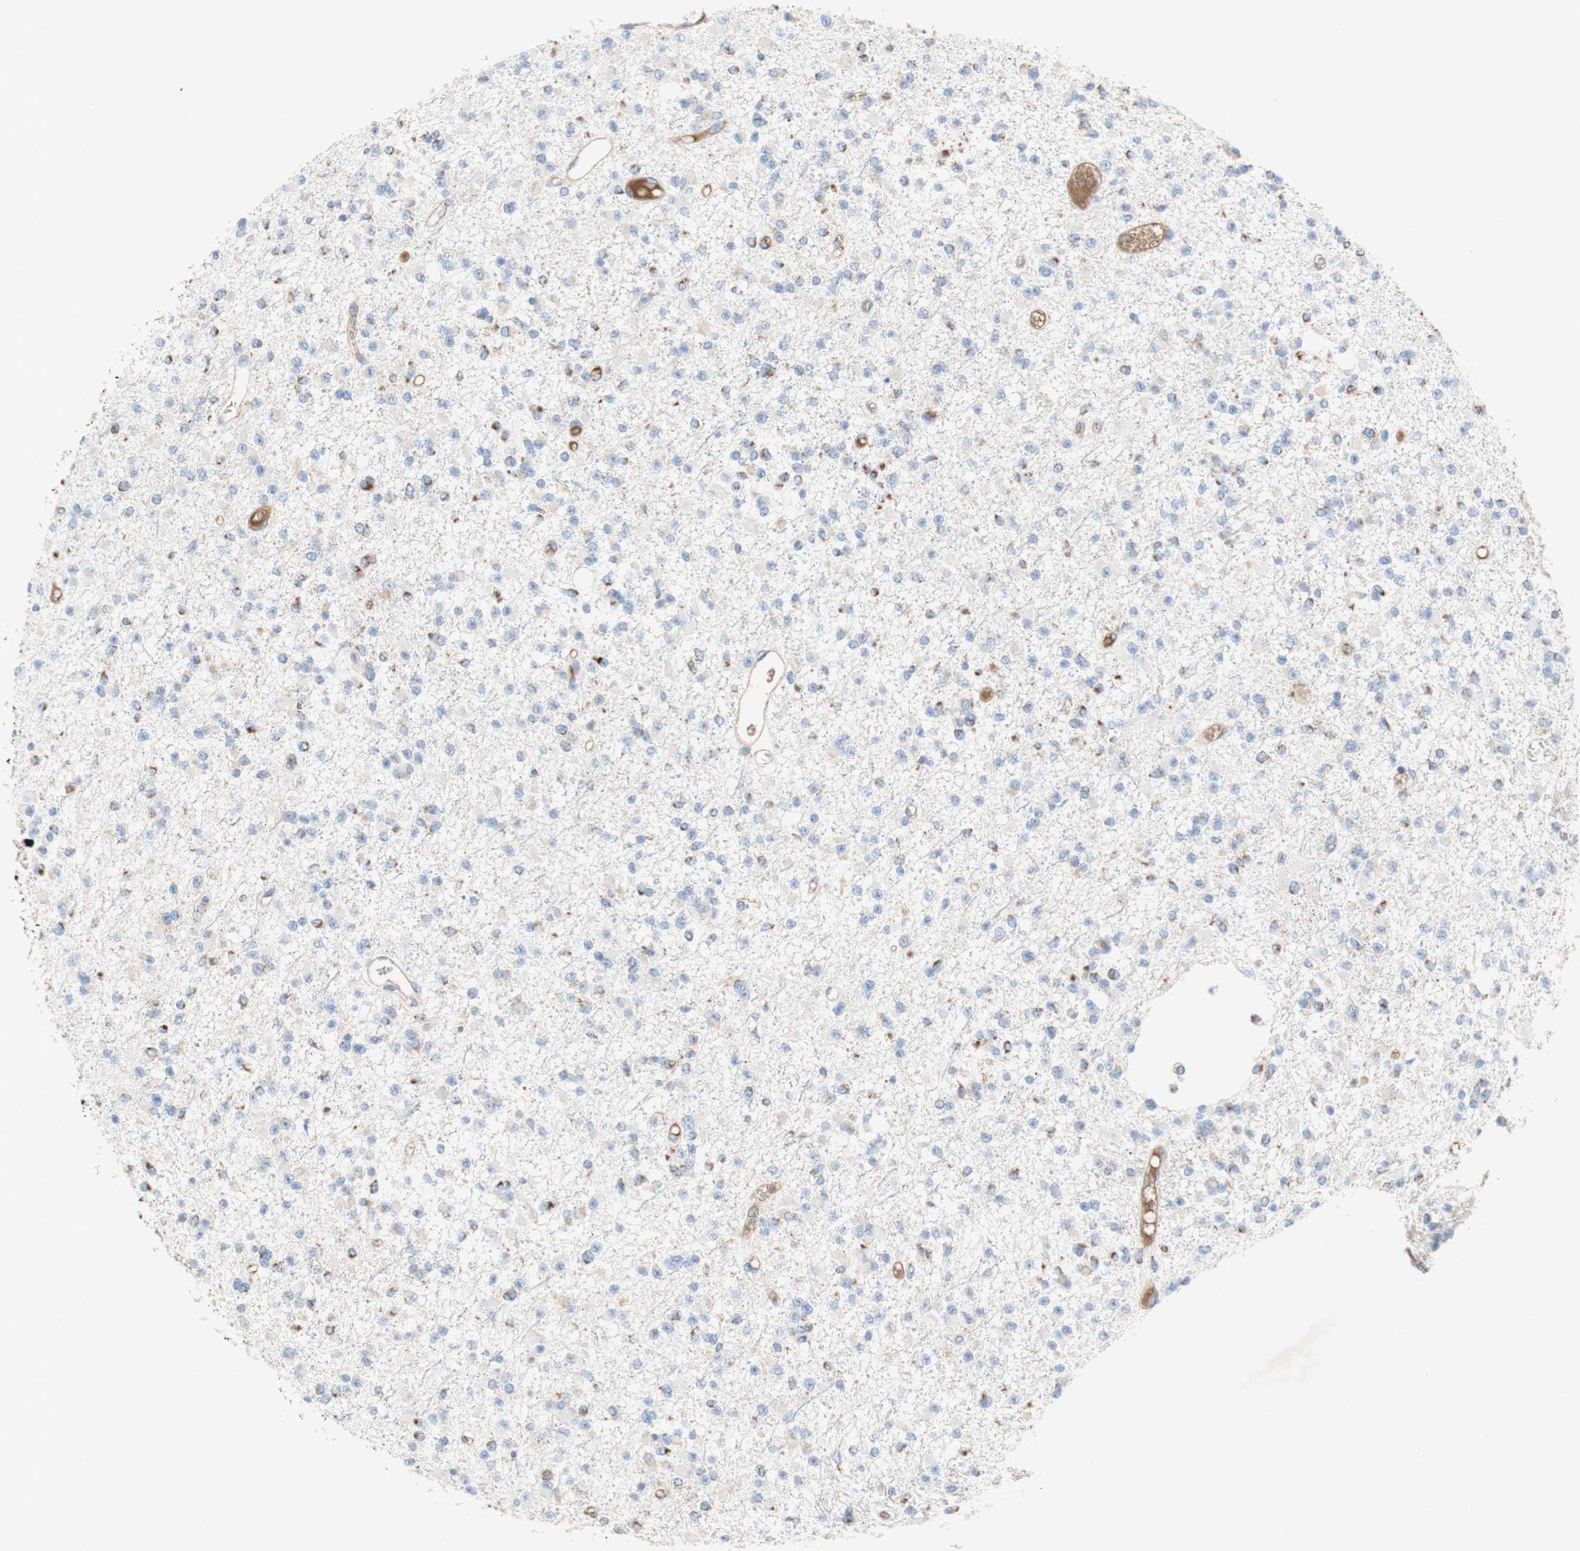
{"staining": {"intensity": "moderate", "quantity": "<25%", "location": "cytoplasmic/membranous"}, "tissue": "glioma", "cell_type": "Tumor cells", "image_type": "cancer", "snomed": [{"axis": "morphology", "description": "Glioma, malignant, Low grade"}, {"axis": "topography", "description": "Brain"}], "caption": "Malignant glioma (low-grade) stained for a protein (brown) shows moderate cytoplasmic/membranous positive staining in about <25% of tumor cells.", "gene": "SDHB", "patient": {"sex": "female", "age": 22}}